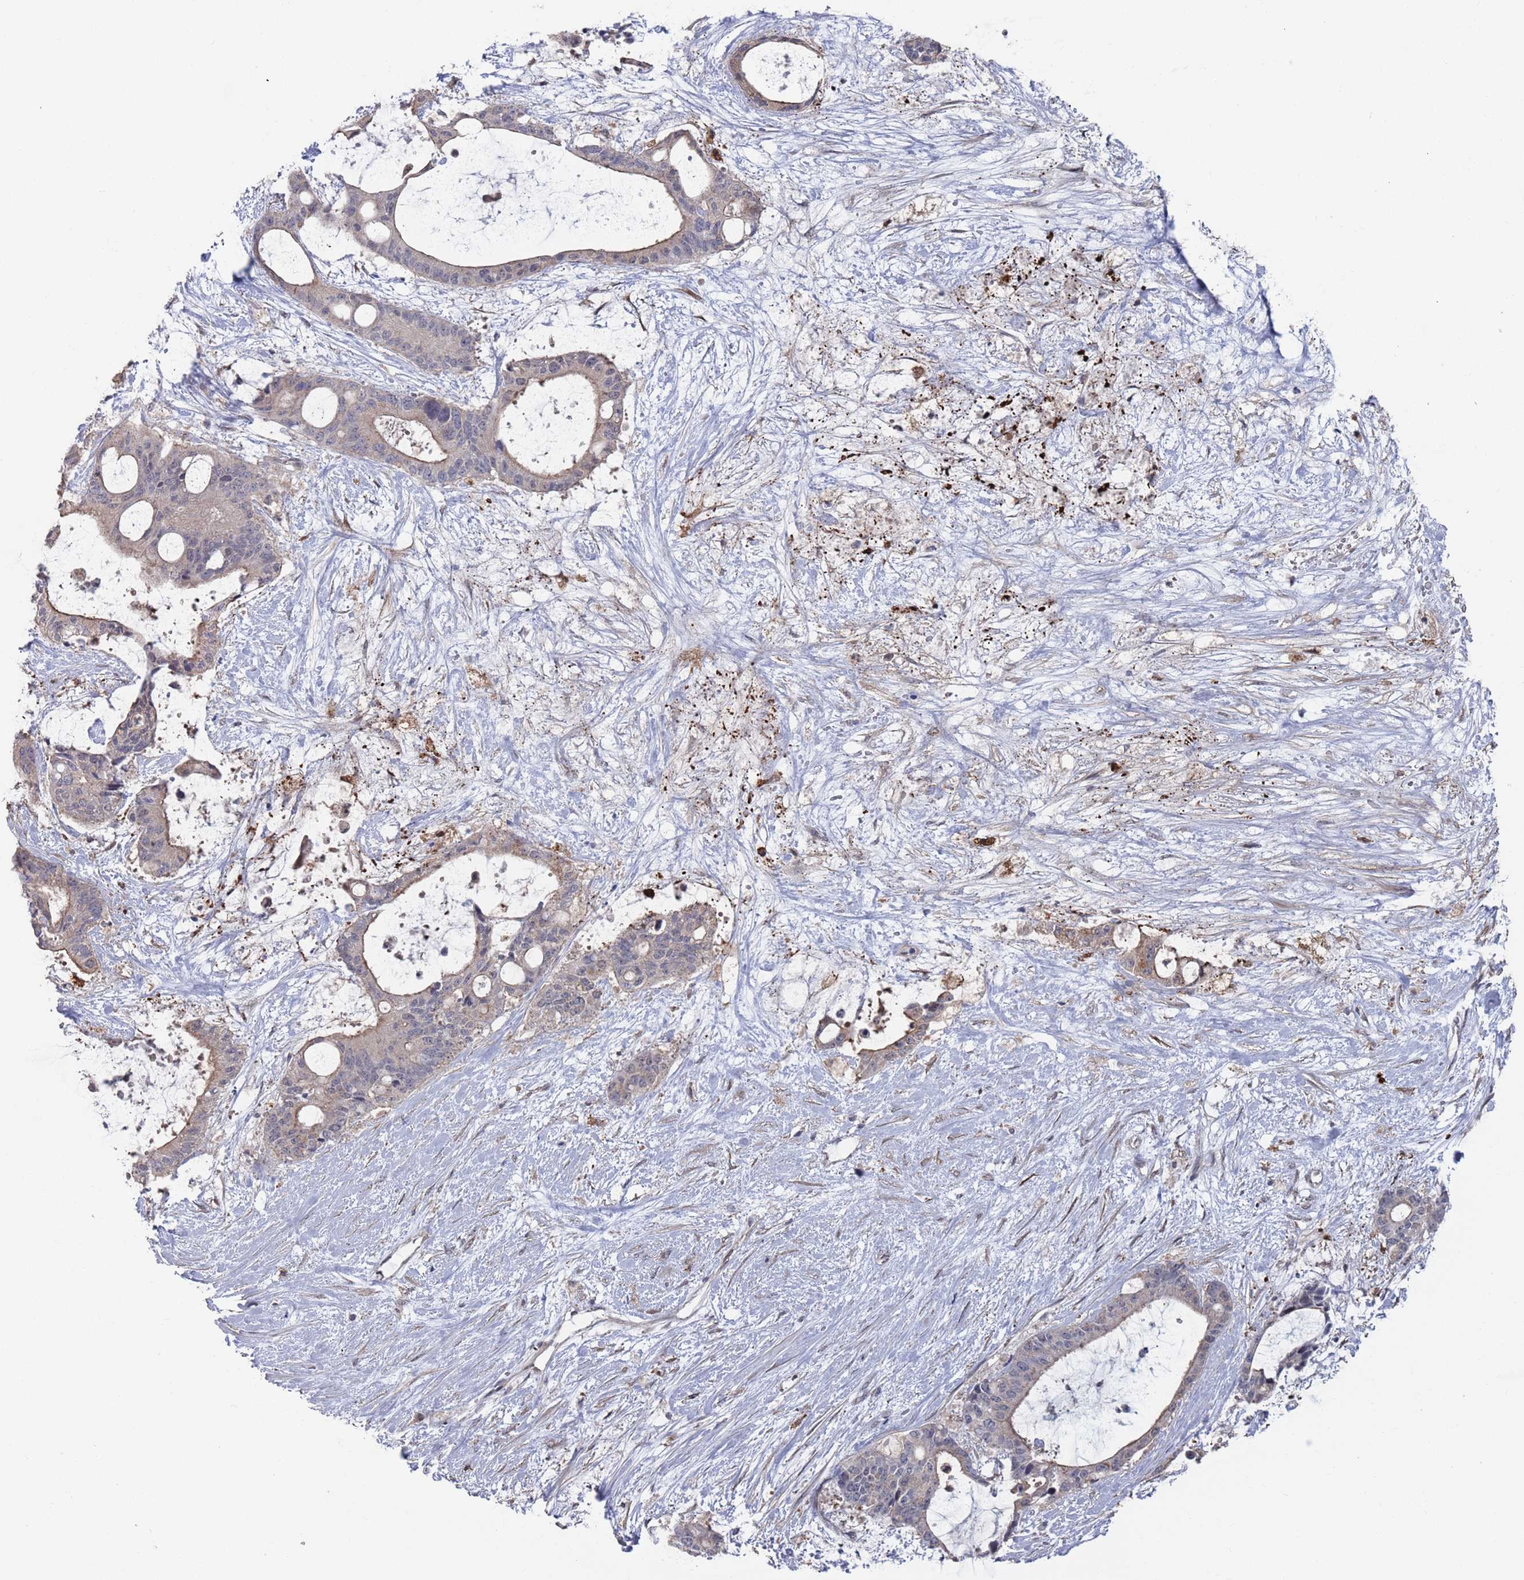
{"staining": {"intensity": "weak", "quantity": "<25%", "location": "cytoplasmic/membranous"}, "tissue": "liver cancer", "cell_type": "Tumor cells", "image_type": "cancer", "snomed": [{"axis": "morphology", "description": "Normal tissue, NOS"}, {"axis": "morphology", "description": "Cholangiocarcinoma"}, {"axis": "topography", "description": "Liver"}, {"axis": "topography", "description": "Peripheral nerve tissue"}], "caption": "IHC of human liver cancer shows no expression in tumor cells.", "gene": "DGKD", "patient": {"sex": "female", "age": 73}}